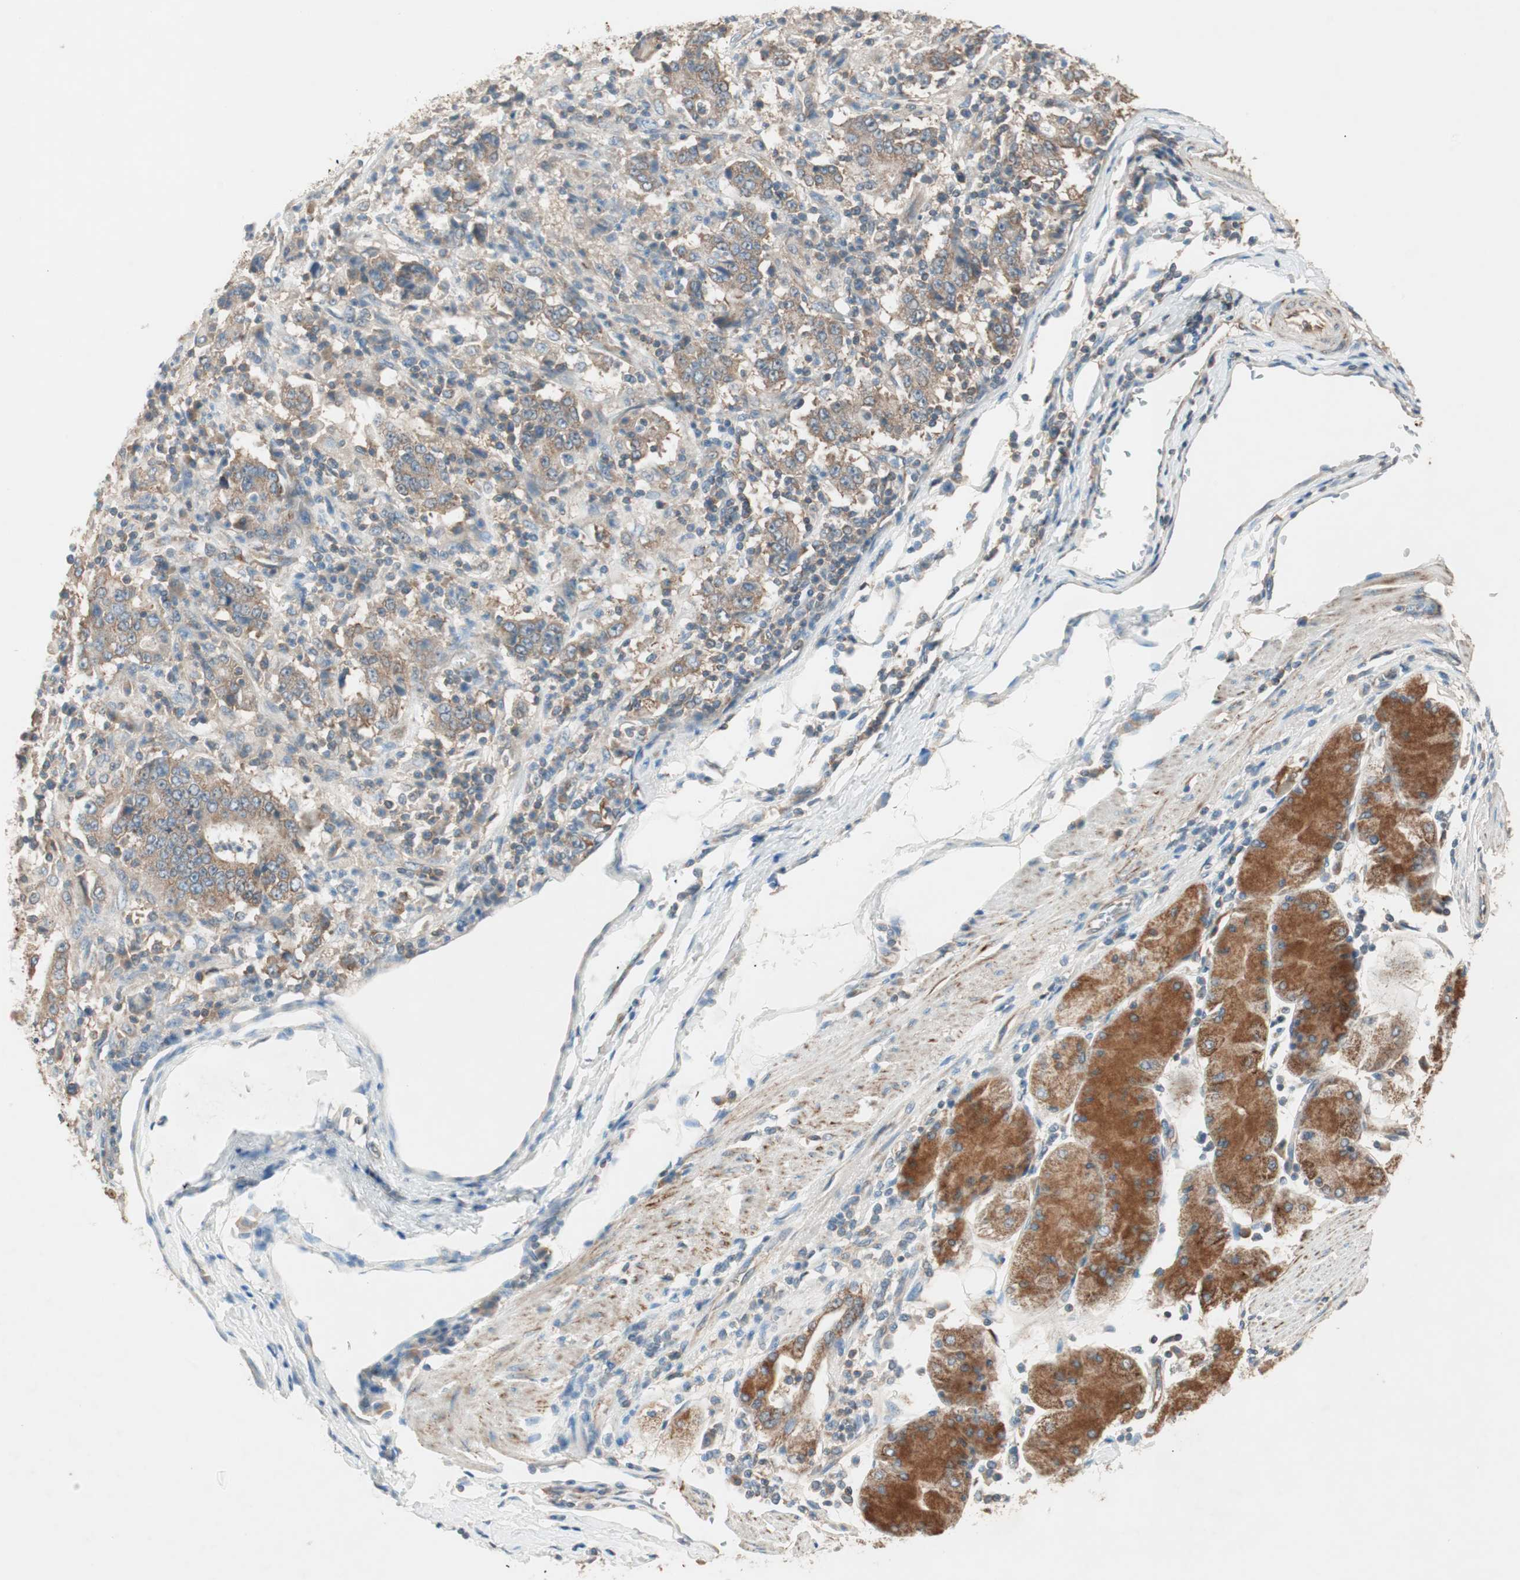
{"staining": {"intensity": "moderate", "quantity": ">75%", "location": "cytoplasmic/membranous"}, "tissue": "stomach cancer", "cell_type": "Tumor cells", "image_type": "cancer", "snomed": [{"axis": "morphology", "description": "Normal tissue, NOS"}, {"axis": "morphology", "description": "Adenocarcinoma, NOS"}, {"axis": "topography", "description": "Stomach, upper"}, {"axis": "topography", "description": "Stomach"}], "caption": "This is an image of IHC staining of stomach cancer (adenocarcinoma), which shows moderate positivity in the cytoplasmic/membranous of tumor cells.", "gene": "CC2D1A", "patient": {"sex": "male", "age": 59}}